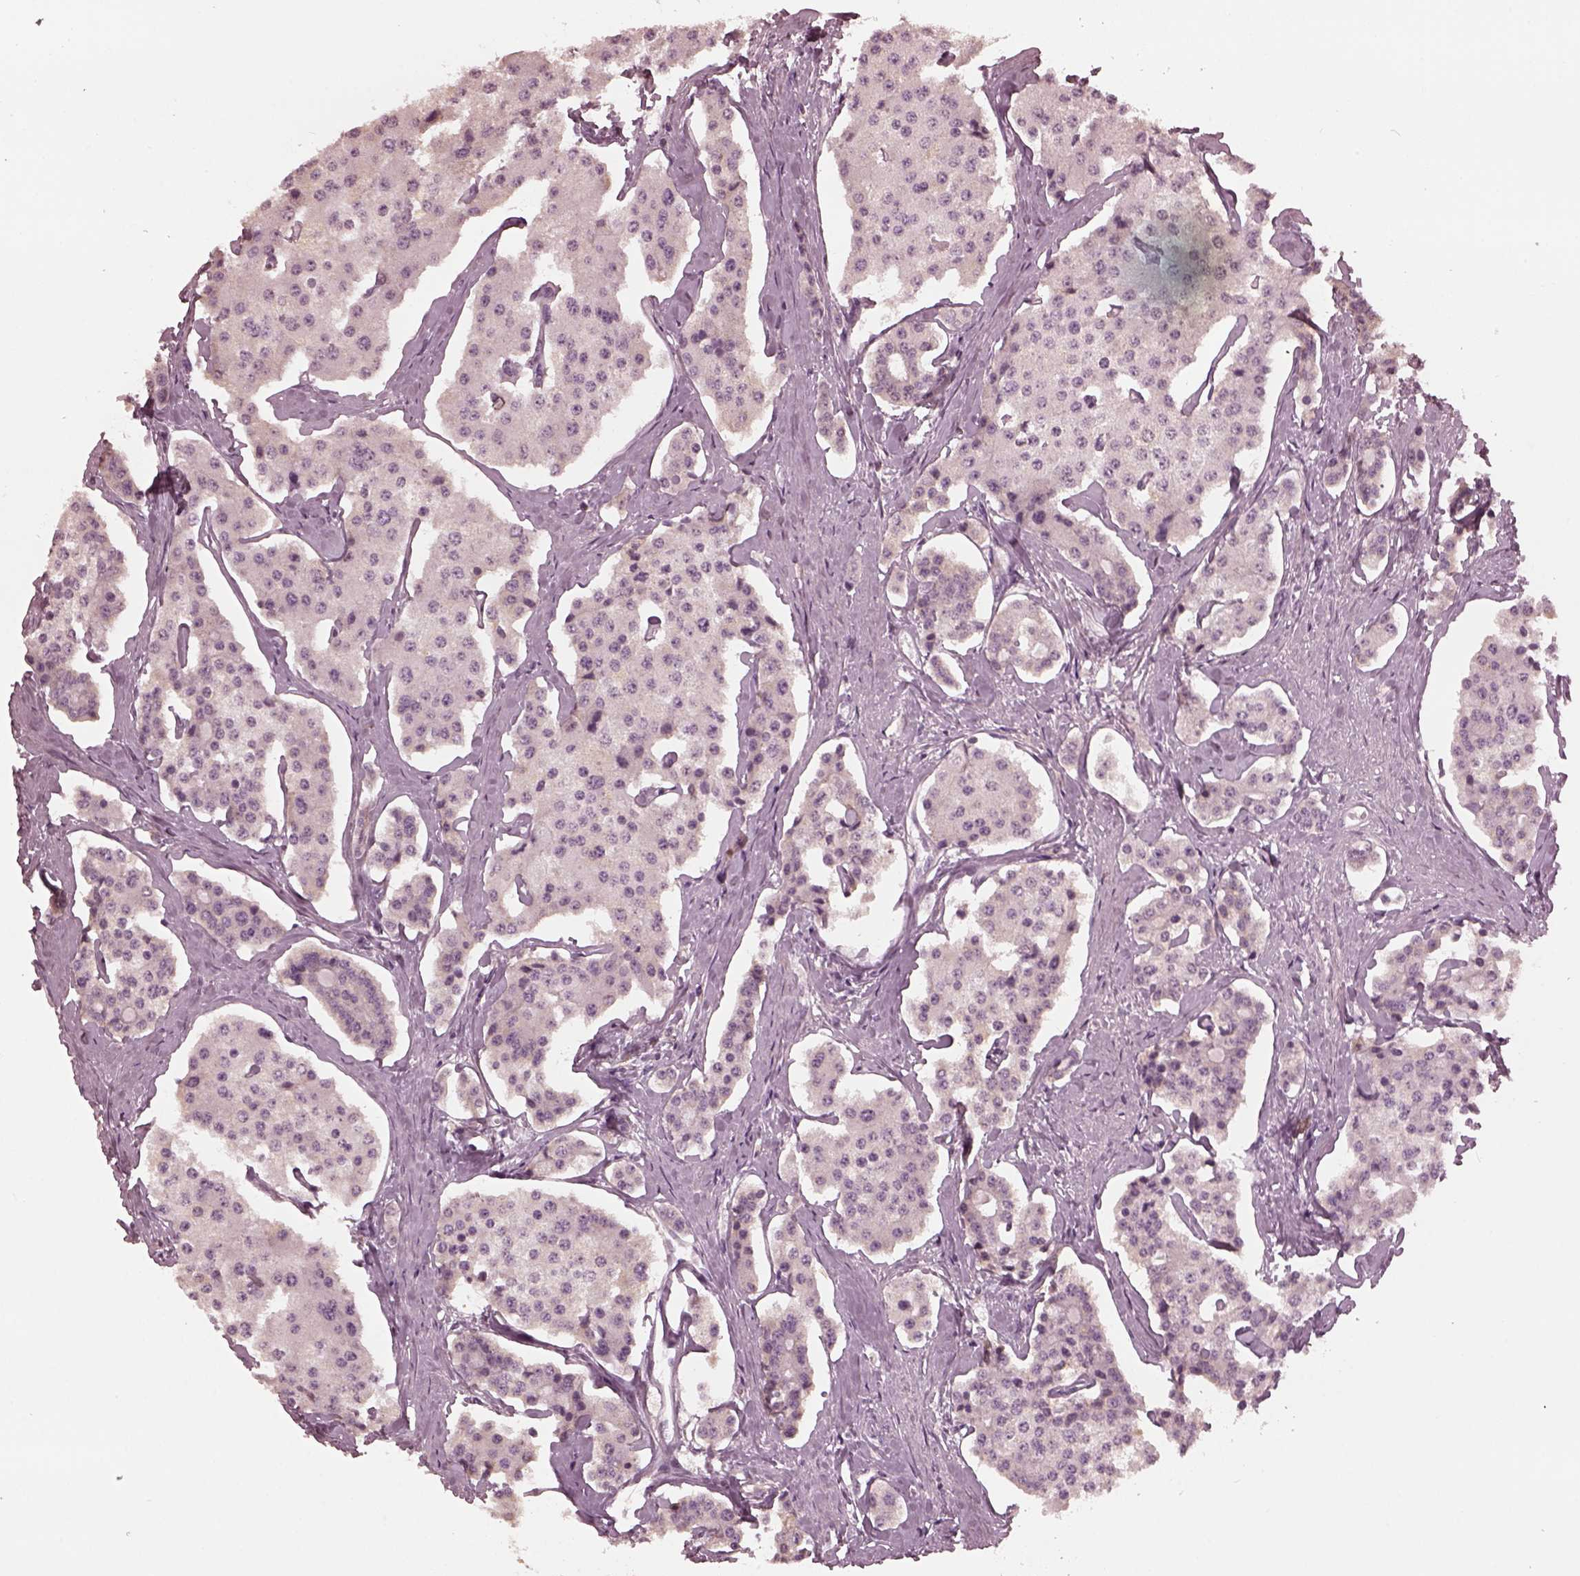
{"staining": {"intensity": "negative", "quantity": "none", "location": "none"}, "tissue": "carcinoid", "cell_type": "Tumor cells", "image_type": "cancer", "snomed": [{"axis": "morphology", "description": "Carcinoid, malignant, NOS"}, {"axis": "topography", "description": "Small intestine"}], "caption": "Immunohistochemical staining of human carcinoid (malignant) displays no significant expression in tumor cells.", "gene": "PSTPIP2", "patient": {"sex": "female", "age": 65}}